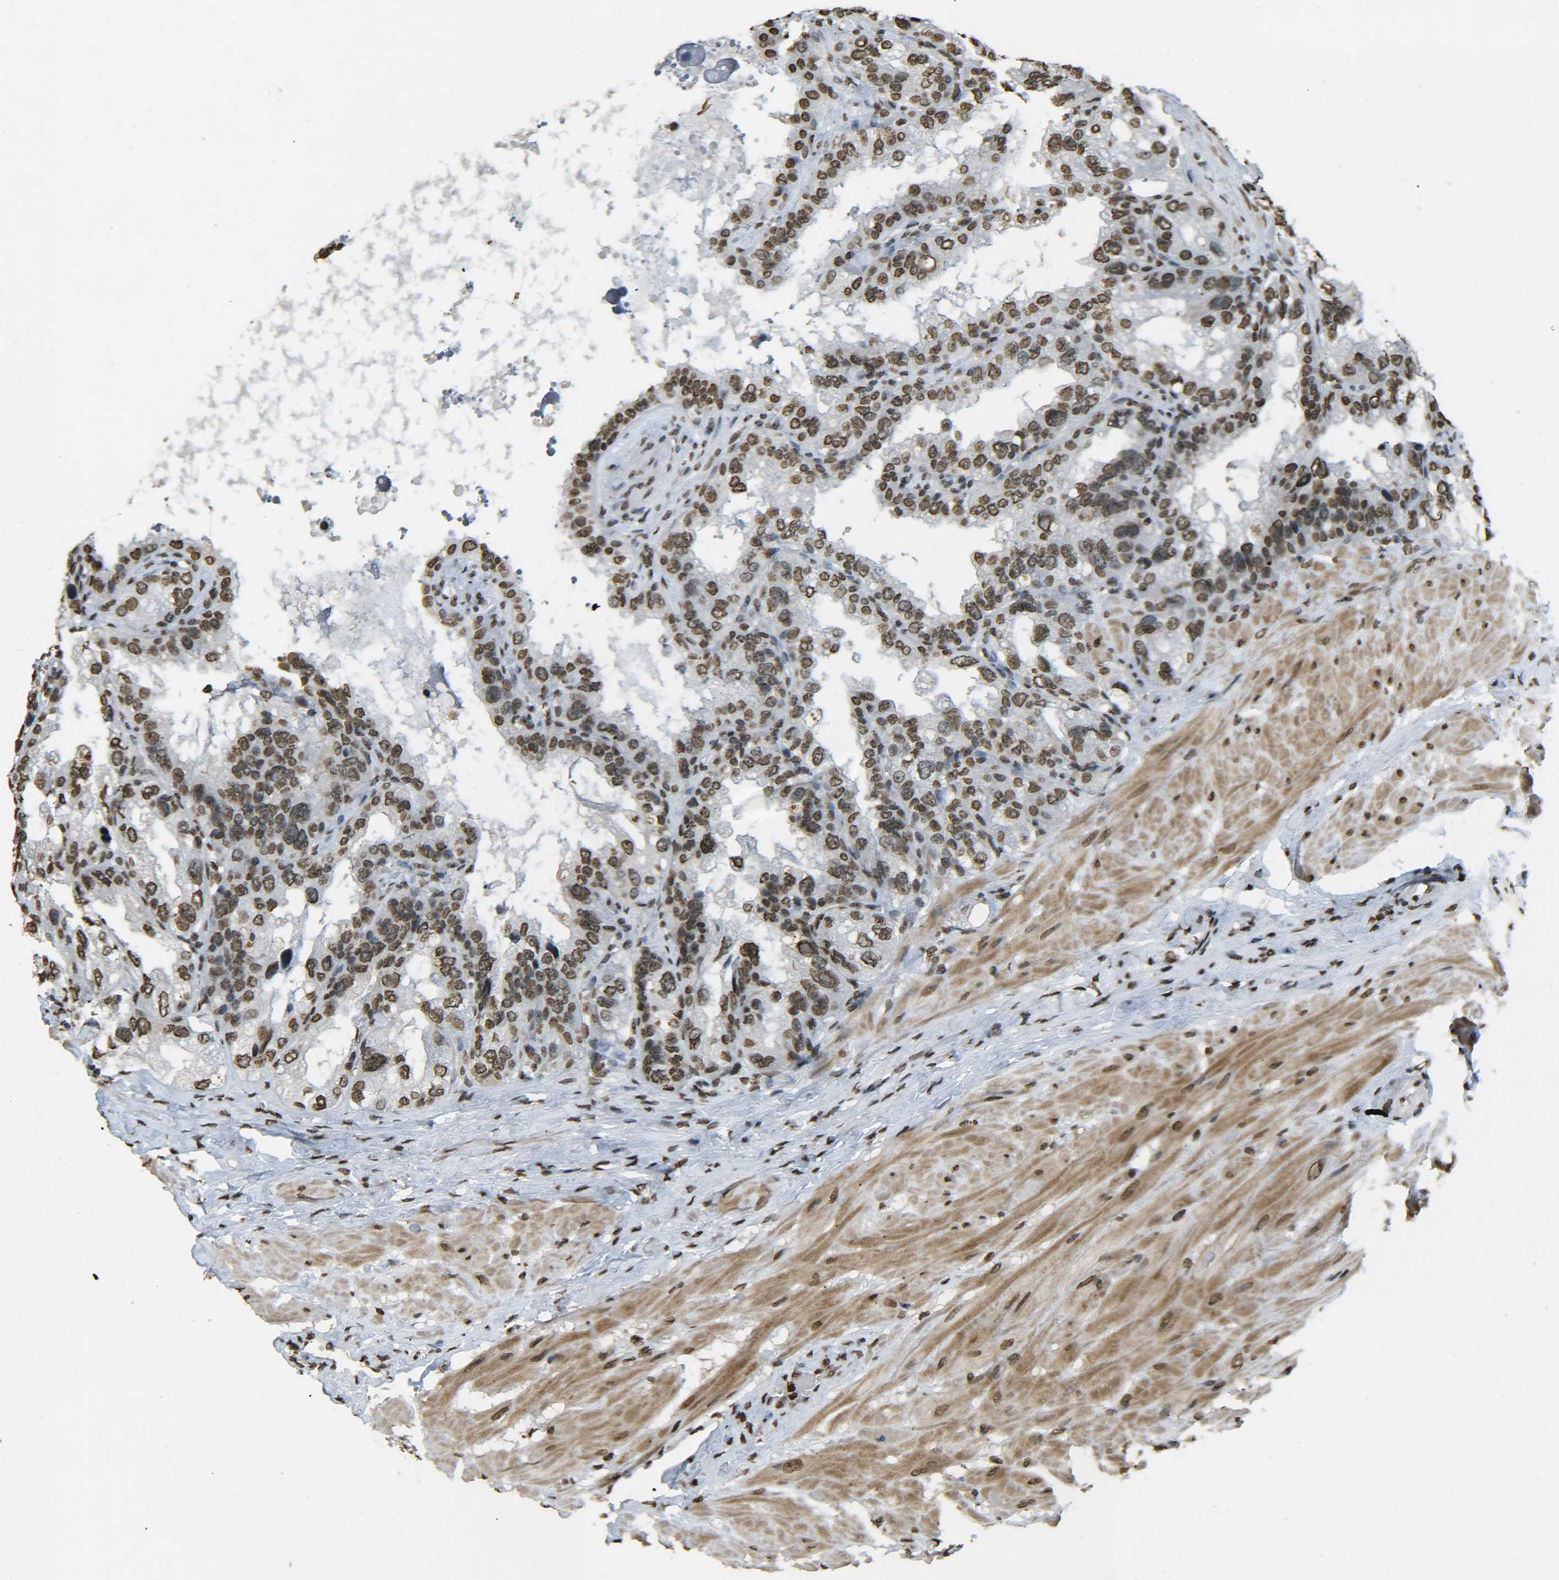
{"staining": {"intensity": "moderate", "quantity": ">75%", "location": "nuclear"}, "tissue": "seminal vesicle", "cell_type": "Glandular cells", "image_type": "normal", "snomed": [{"axis": "morphology", "description": "Normal tissue, NOS"}, {"axis": "topography", "description": "Seminal veicle"}], "caption": "IHC image of benign seminal vesicle: human seminal vesicle stained using immunohistochemistry (IHC) demonstrates medium levels of moderate protein expression localized specifically in the nuclear of glandular cells, appearing as a nuclear brown color.", "gene": "H4C16", "patient": {"sex": "male", "age": 68}}